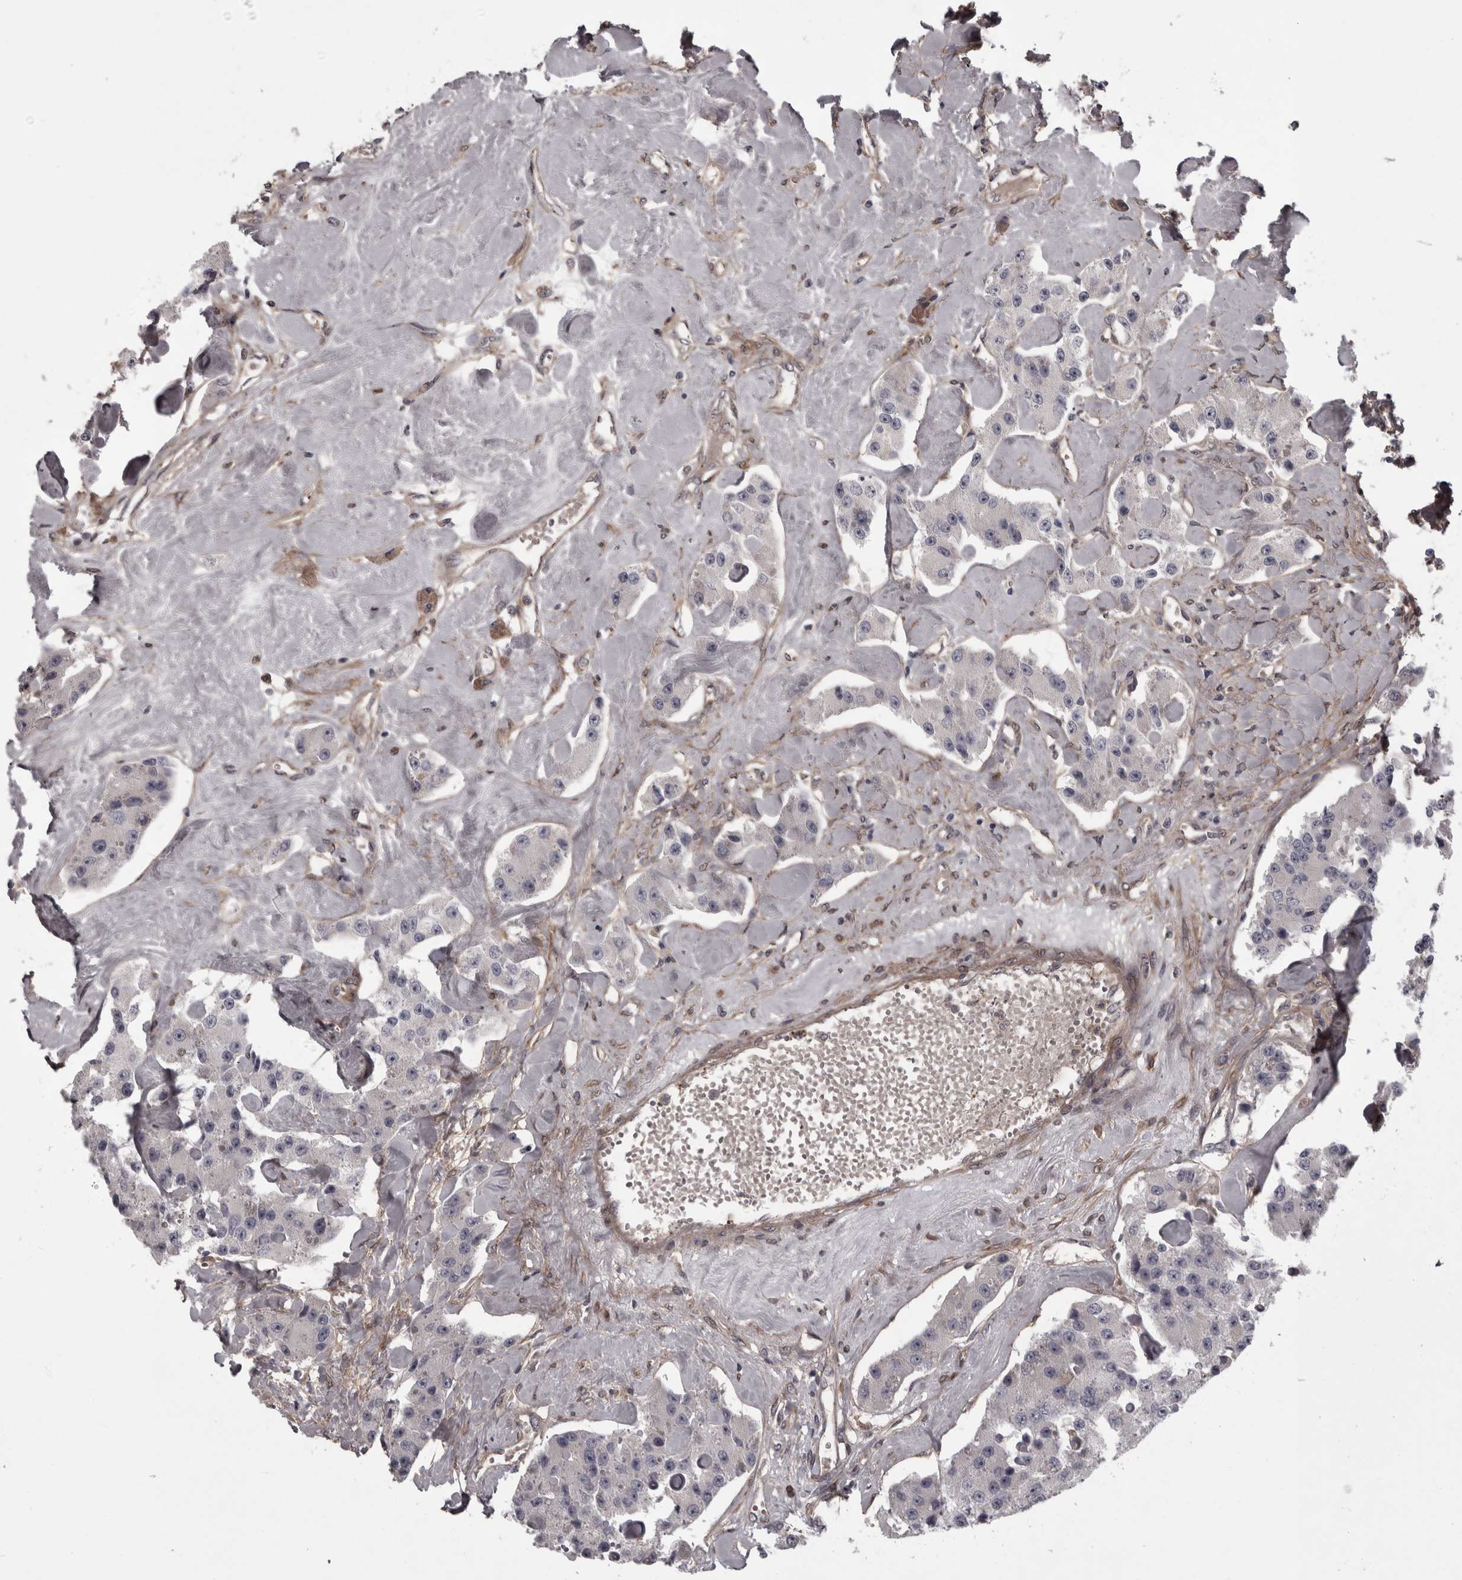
{"staining": {"intensity": "negative", "quantity": "none", "location": "none"}, "tissue": "carcinoid", "cell_type": "Tumor cells", "image_type": "cancer", "snomed": [{"axis": "morphology", "description": "Carcinoid, malignant, NOS"}, {"axis": "topography", "description": "Pancreas"}], "caption": "This is a histopathology image of immunohistochemistry staining of carcinoid (malignant), which shows no positivity in tumor cells. (Stains: DAB (3,3'-diaminobenzidine) immunohistochemistry with hematoxylin counter stain, Microscopy: brightfield microscopy at high magnification).", "gene": "RSU1", "patient": {"sex": "male", "age": 41}}